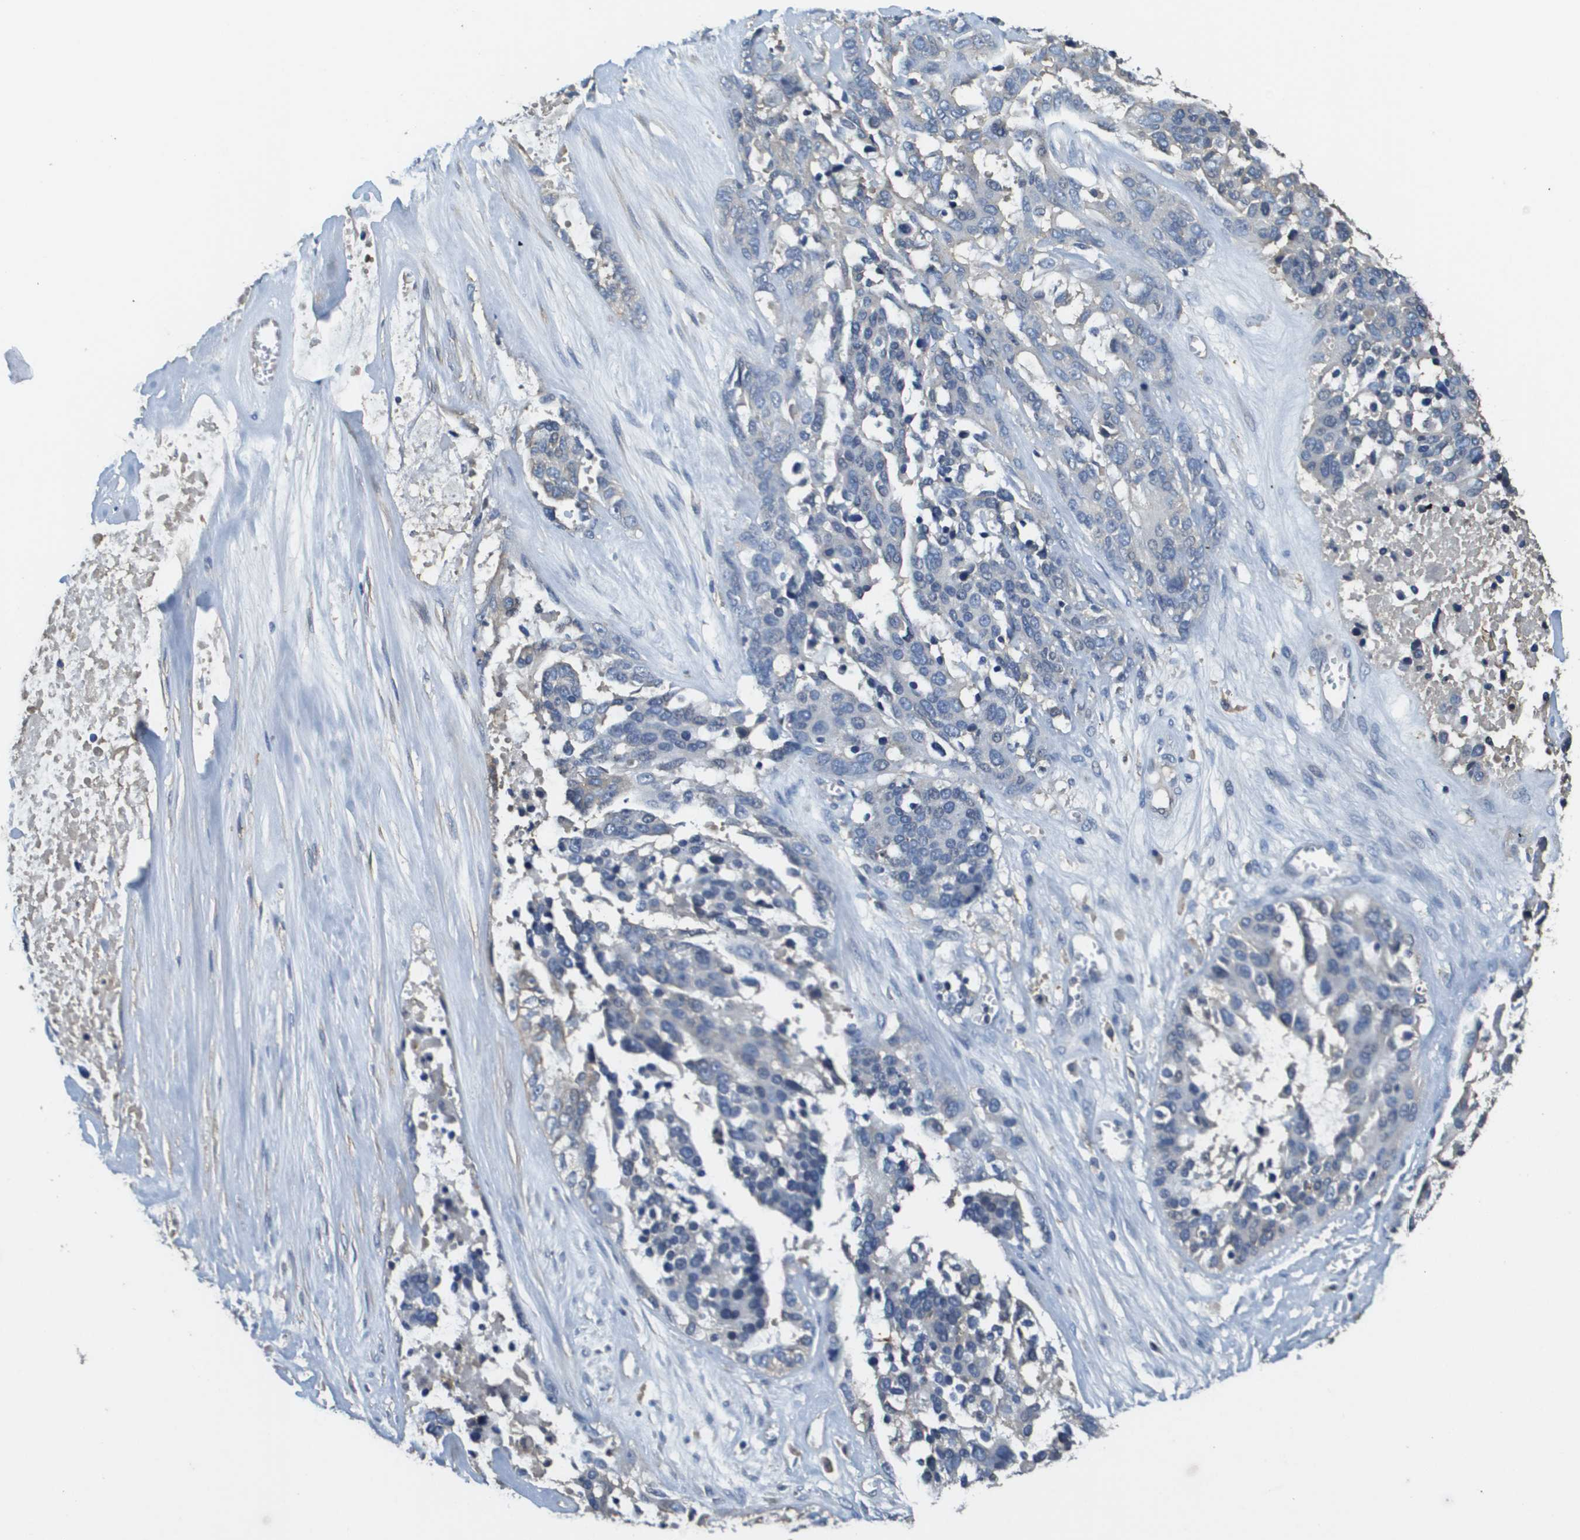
{"staining": {"intensity": "negative", "quantity": "none", "location": "none"}, "tissue": "ovarian cancer", "cell_type": "Tumor cells", "image_type": "cancer", "snomed": [{"axis": "morphology", "description": "Cystadenocarcinoma, serous, NOS"}, {"axis": "topography", "description": "Ovary"}], "caption": "High power microscopy micrograph of an immunohistochemistry histopathology image of ovarian serous cystadenocarcinoma, revealing no significant staining in tumor cells.", "gene": "SLC16A3", "patient": {"sex": "female", "age": 44}}